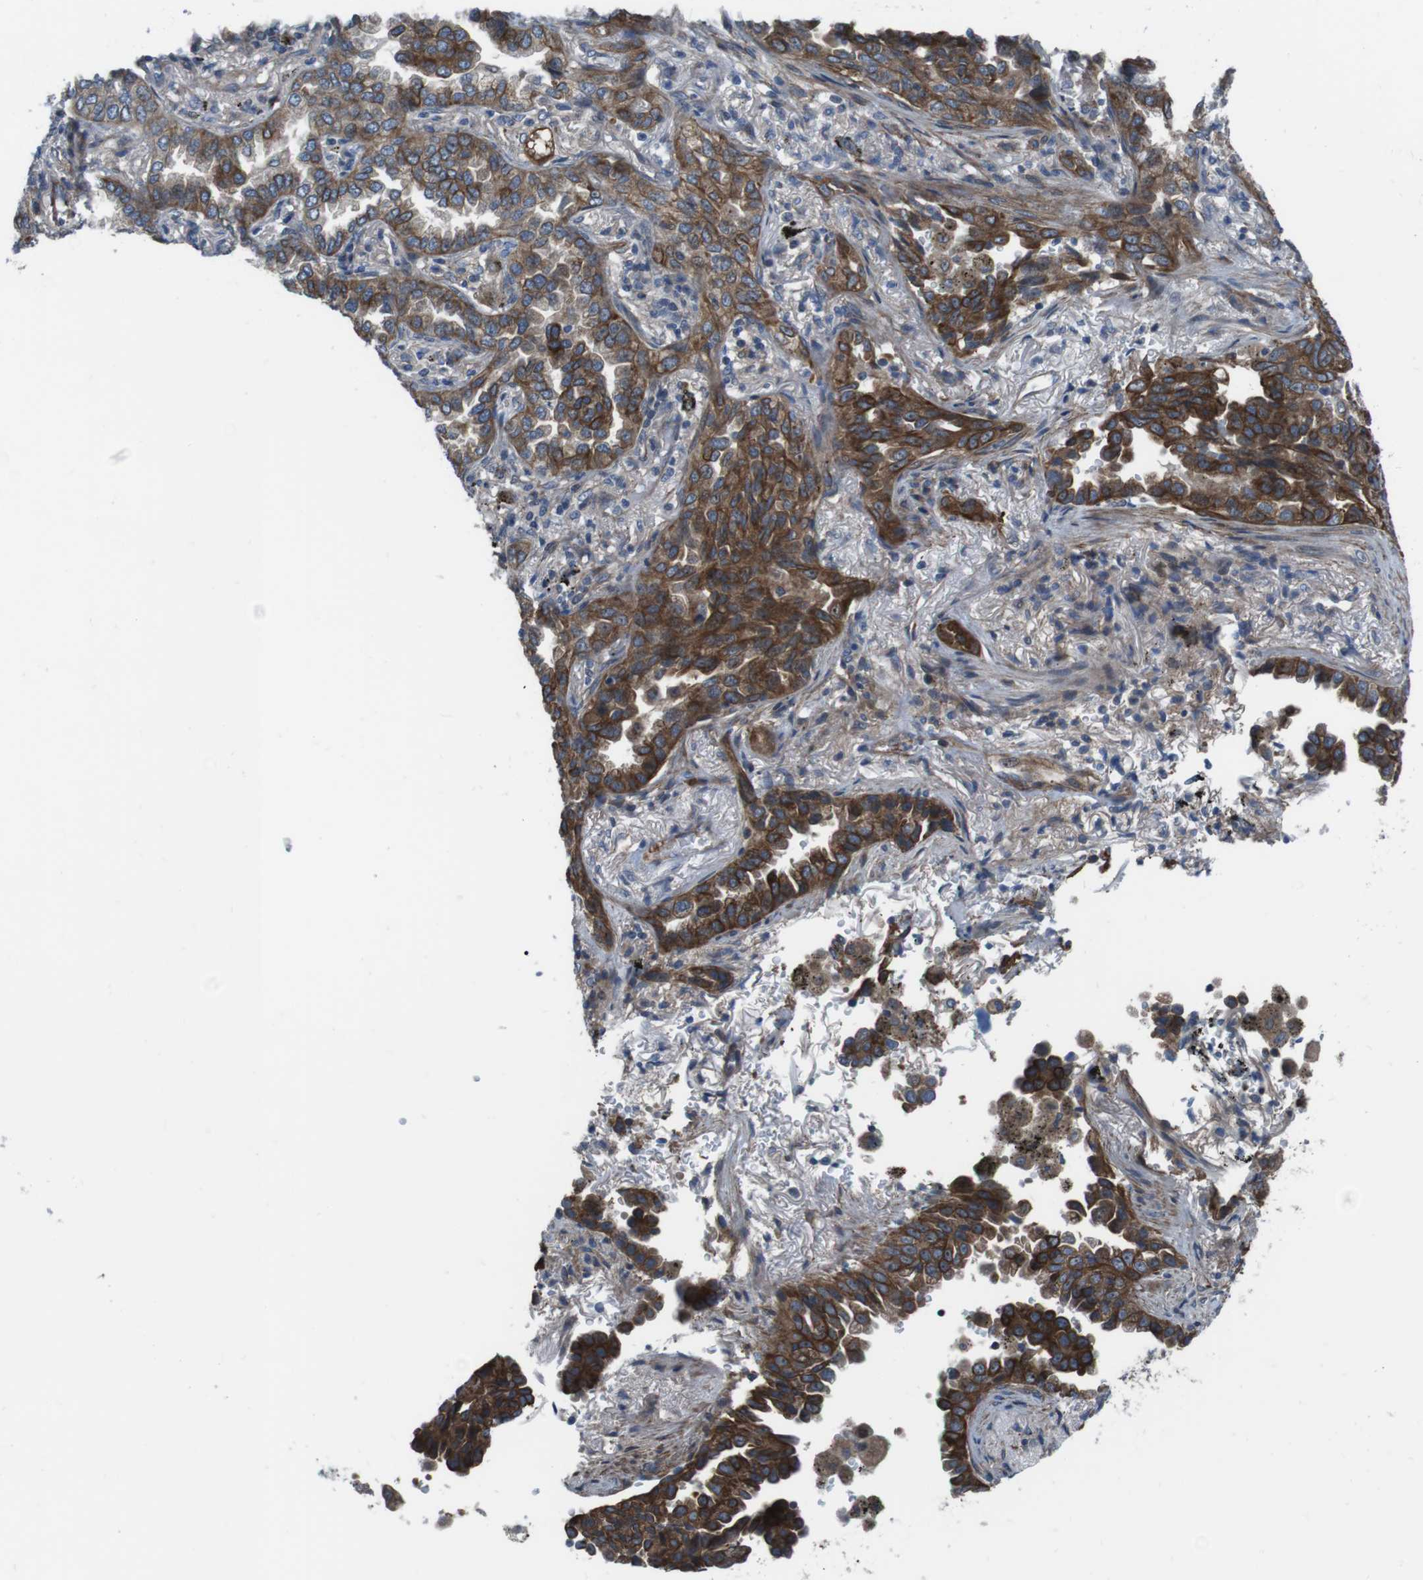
{"staining": {"intensity": "strong", "quantity": "25%-75%", "location": "cytoplasmic/membranous"}, "tissue": "lung cancer", "cell_type": "Tumor cells", "image_type": "cancer", "snomed": [{"axis": "morphology", "description": "Normal tissue, NOS"}, {"axis": "morphology", "description": "Adenocarcinoma, NOS"}, {"axis": "topography", "description": "Lung"}], "caption": "Adenocarcinoma (lung) stained with a protein marker shows strong staining in tumor cells.", "gene": "FAM174B", "patient": {"sex": "male", "age": 59}}